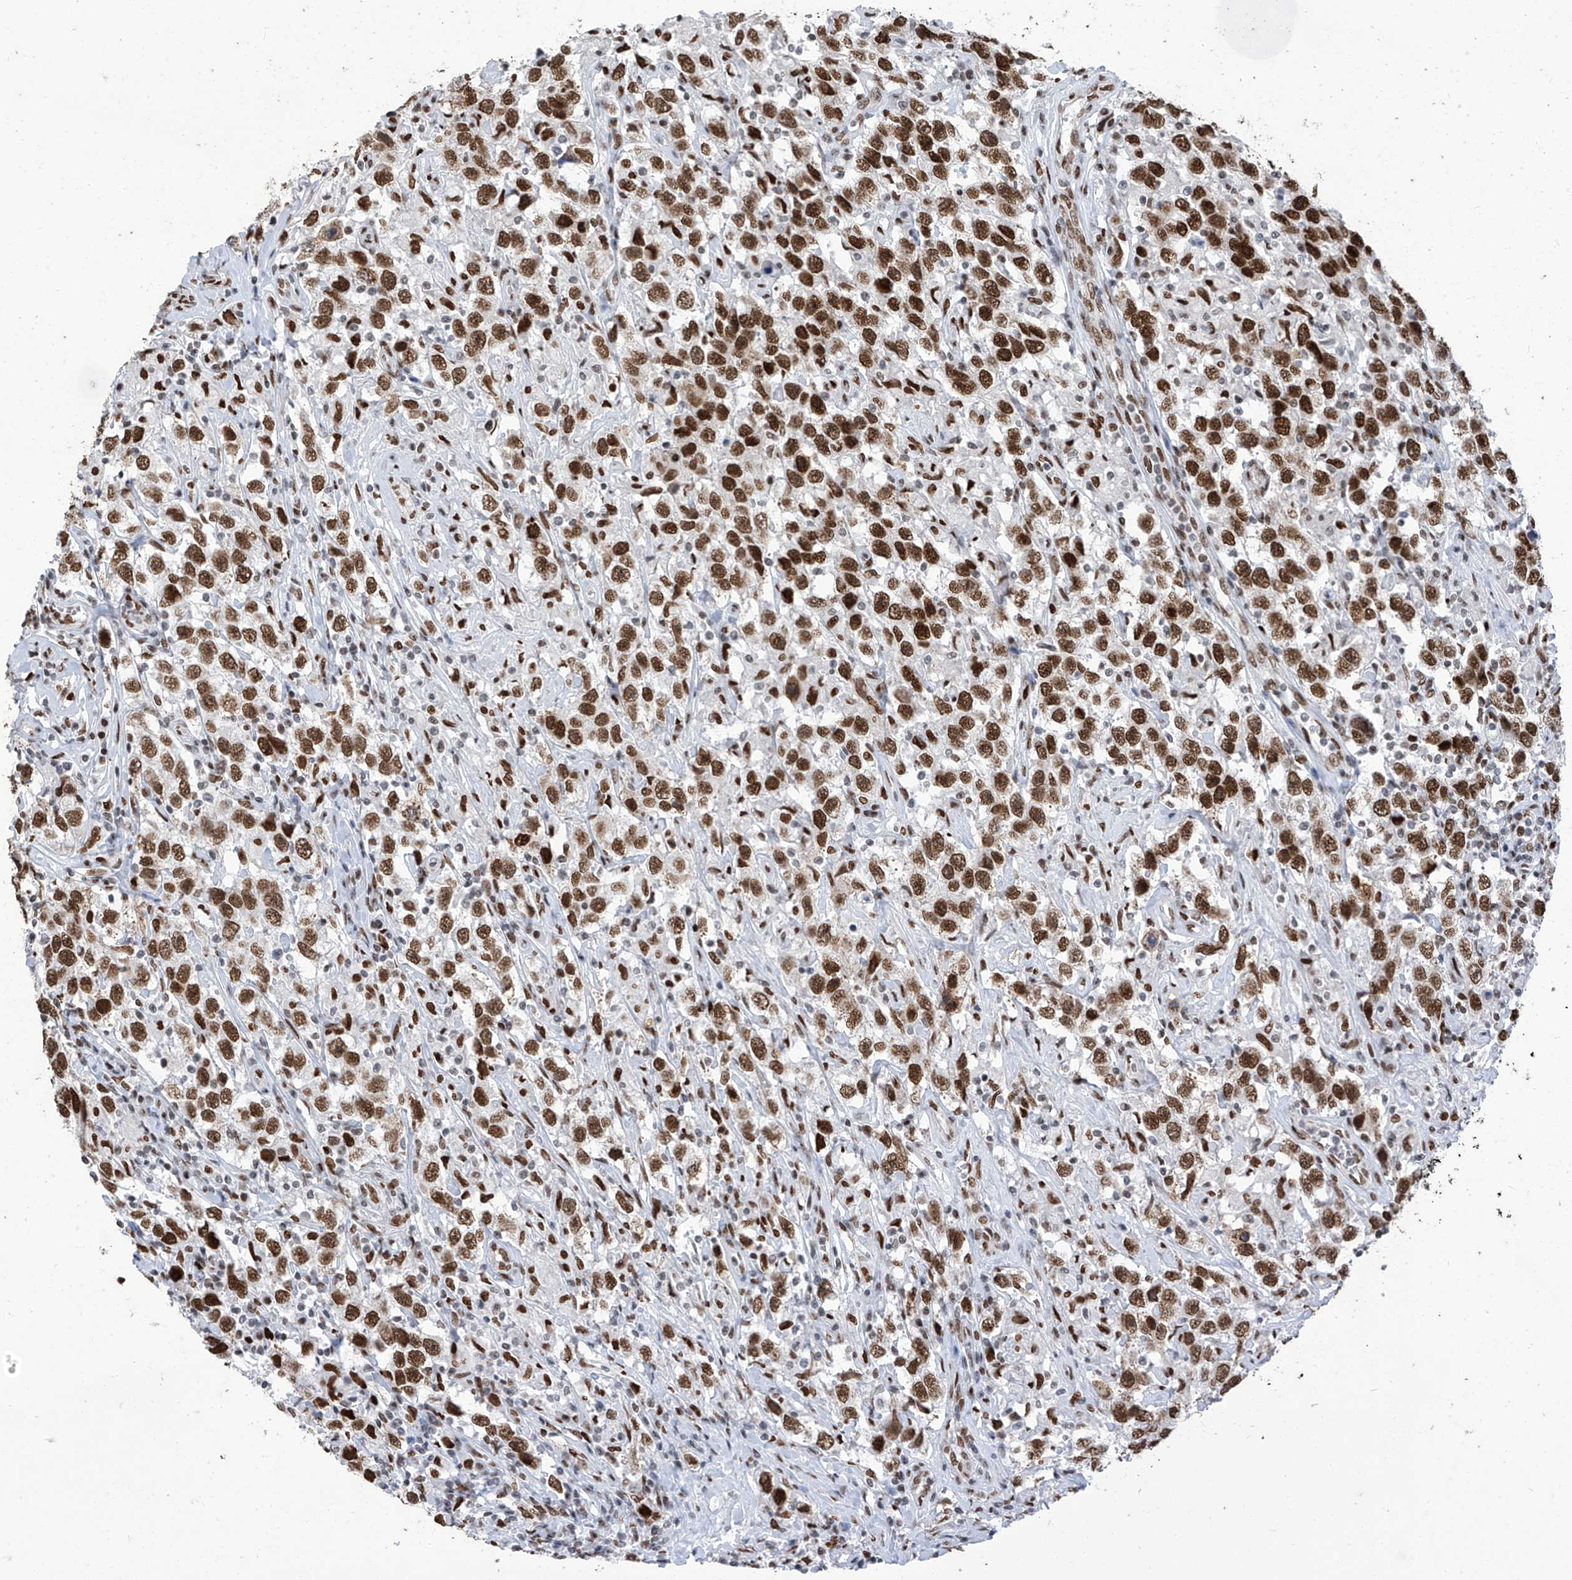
{"staining": {"intensity": "strong", "quantity": ">75%", "location": "nuclear"}, "tissue": "testis cancer", "cell_type": "Tumor cells", "image_type": "cancer", "snomed": [{"axis": "morphology", "description": "Seminoma, NOS"}, {"axis": "topography", "description": "Testis"}], "caption": "Testis cancer (seminoma) stained for a protein shows strong nuclear positivity in tumor cells.", "gene": "KHSRP", "patient": {"sex": "male", "age": 41}}